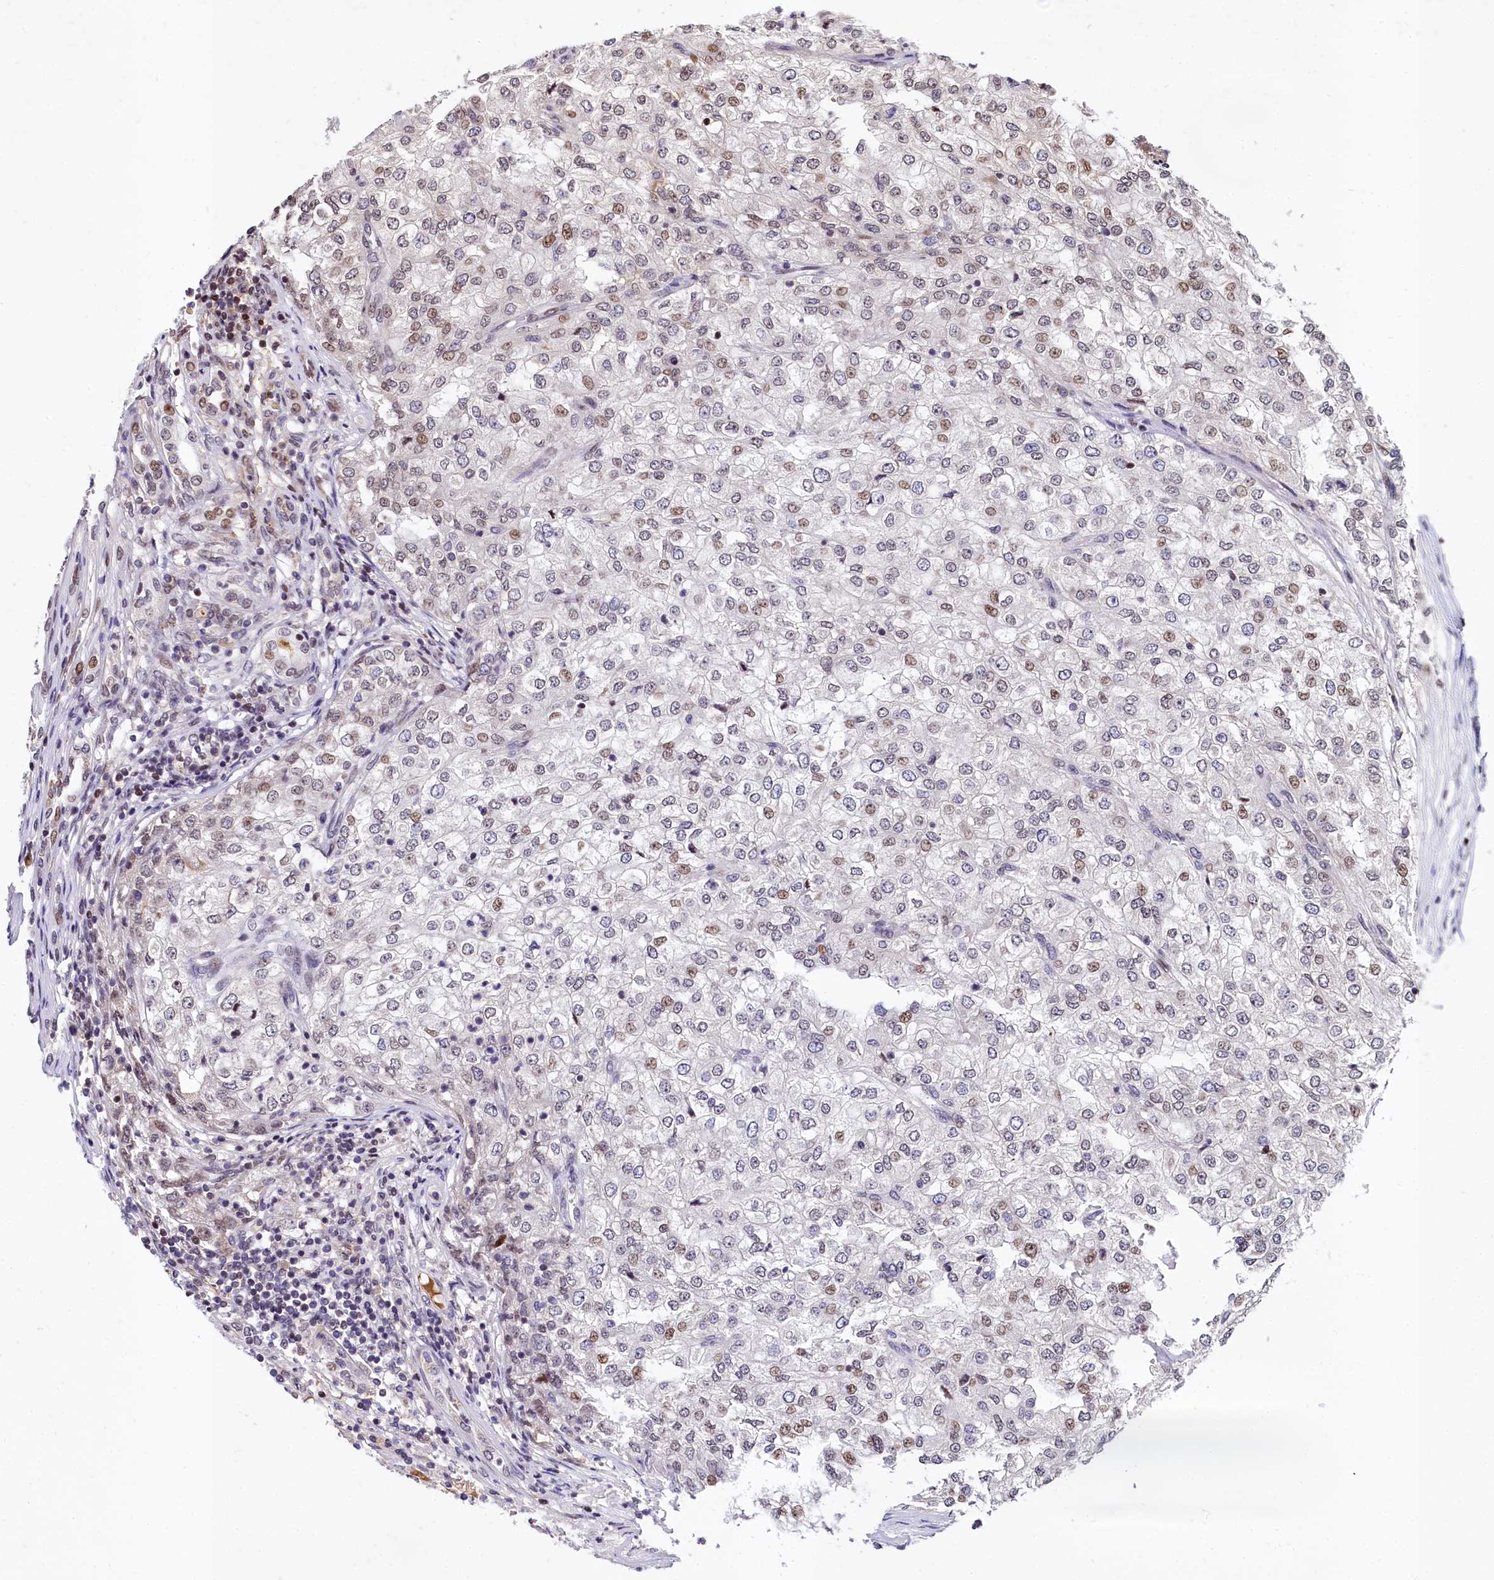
{"staining": {"intensity": "moderate", "quantity": "<25%", "location": "nuclear"}, "tissue": "renal cancer", "cell_type": "Tumor cells", "image_type": "cancer", "snomed": [{"axis": "morphology", "description": "Adenocarcinoma, NOS"}, {"axis": "topography", "description": "Kidney"}], "caption": "Immunohistochemistry (IHC) photomicrograph of neoplastic tissue: human adenocarcinoma (renal) stained using immunohistochemistry (IHC) shows low levels of moderate protein expression localized specifically in the nuclear of tumor cells, appearing as a nuclear brown color.", "gene": "FAM217B", "patient": {"sex": "female", "age": 54}}